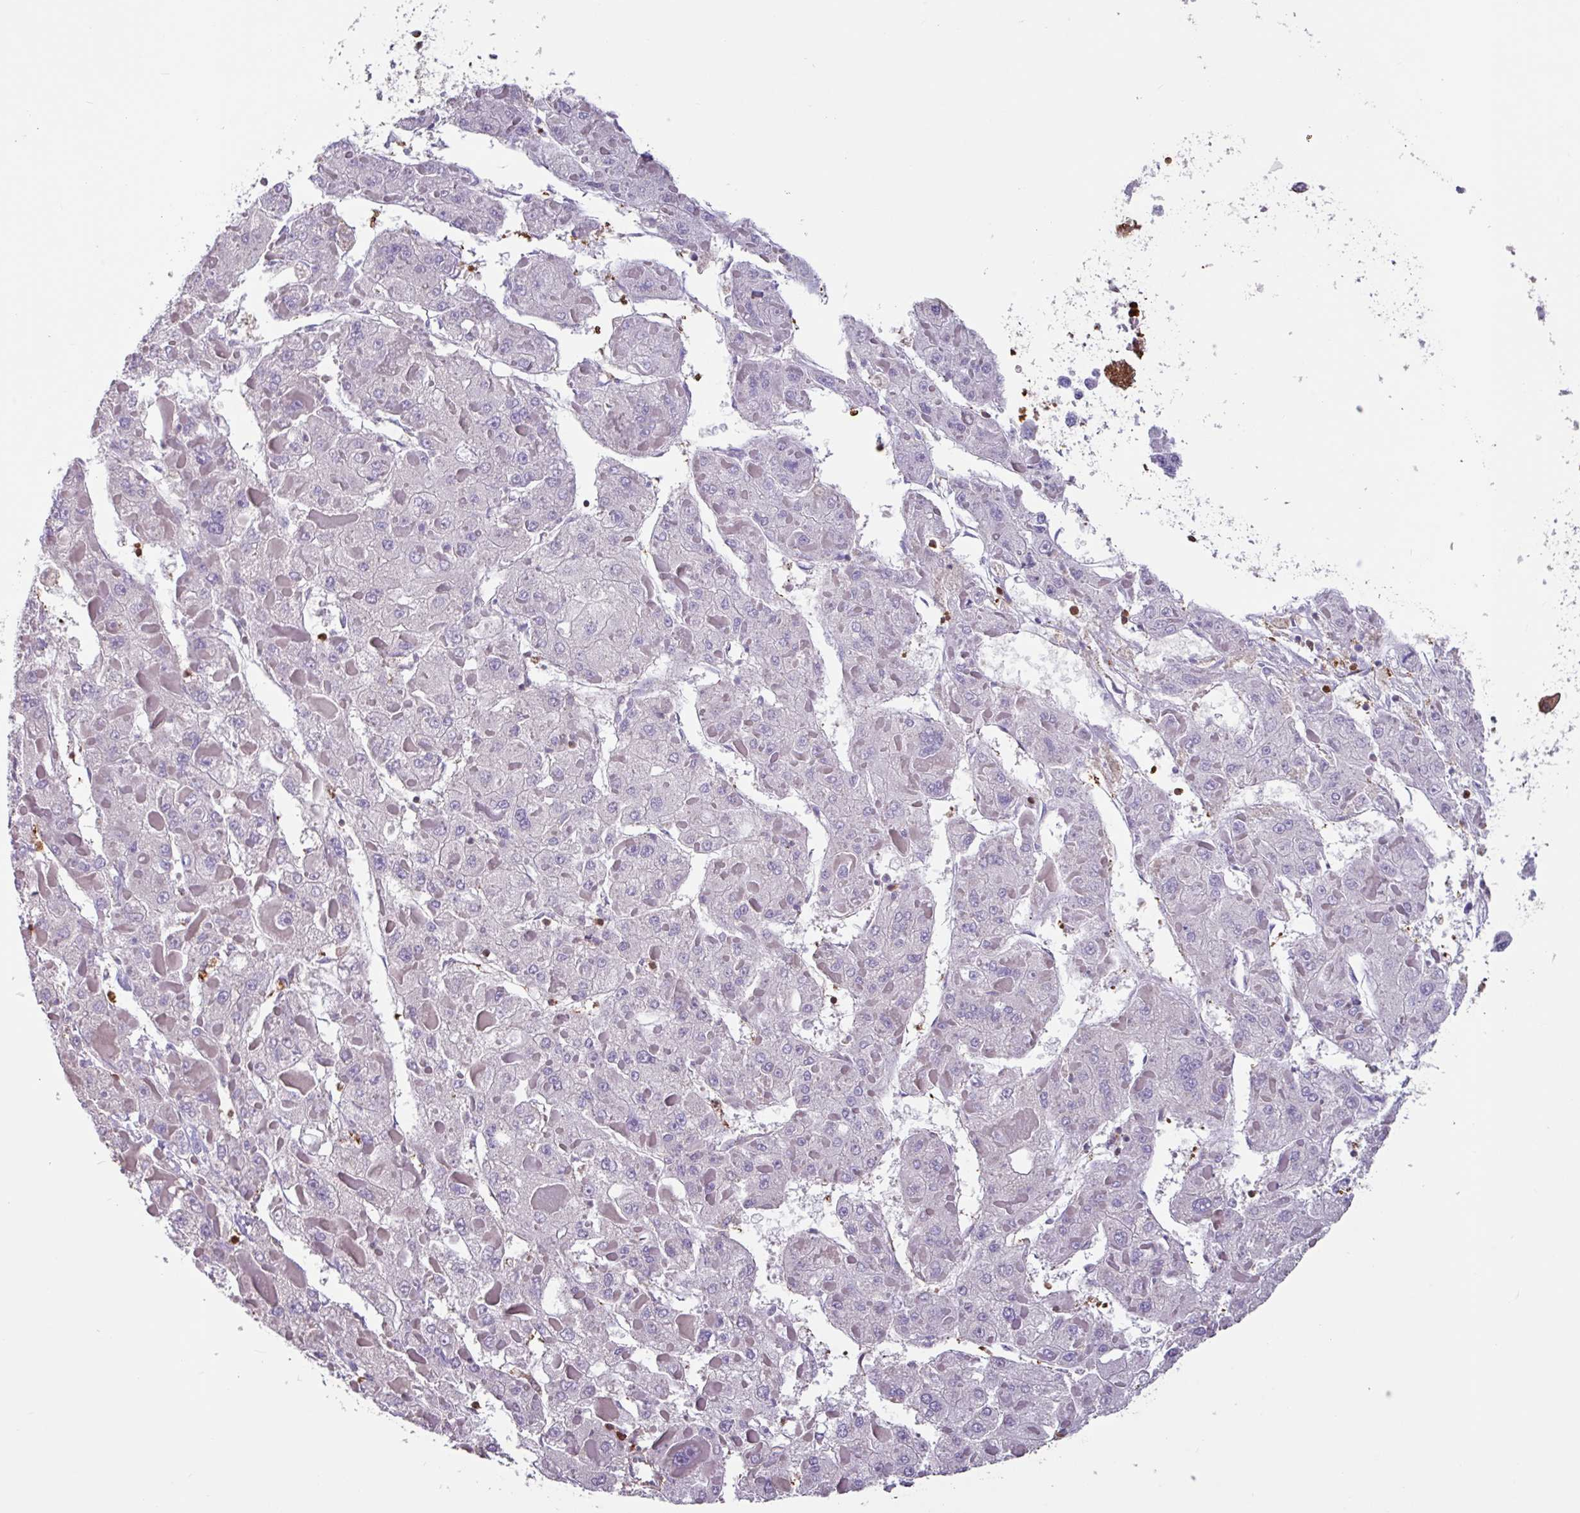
{"staining": {"intensity": "negative", "quantity": "none", "location": "none"}, "tissue": "liver cancer", "cell_type": "Tumor cells", "image_type": "cancer", "snomed": [{"axis": "morphology", "description": "Carcinoma, Hepatocellular, NOS"}, {"axis": "topography", "description": "Liver"}], "caption": "This is an IHC image of human liver cancer (hepatocellular carcinoma). There is no staining in tumor cells.", "gene": "ARHGDIB", "patient": {"sex": "female", "age": 73}}